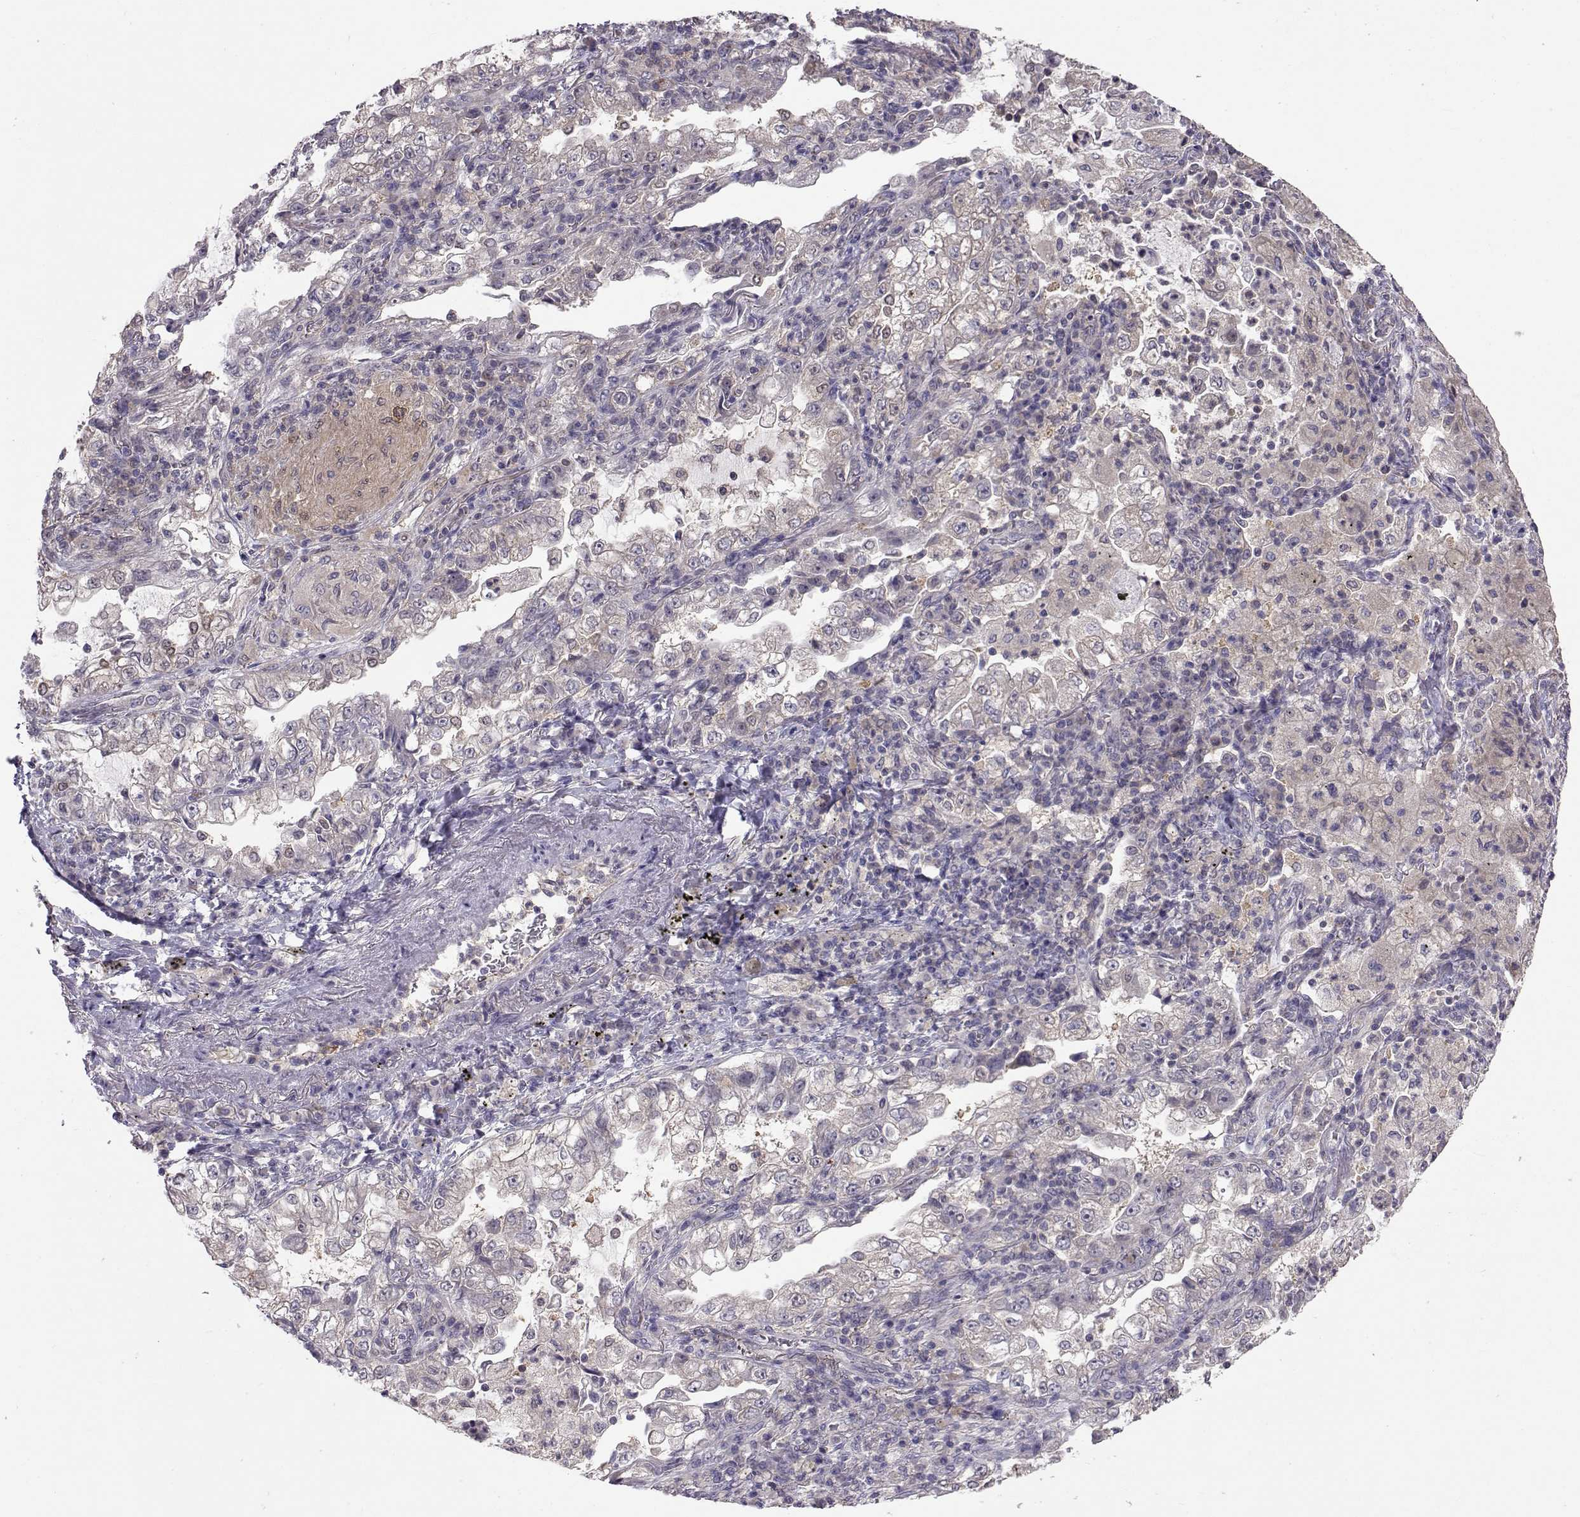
{"staining": {"intensity": "negative", "quantity": "none", "location": "none"}, "tissue": "lung cancer", "cell_type": "Tumor cells", "image_type": "cancer", "snomed": [{"axis": "morphology", "description": "Adenocarcinoma, NOS"}, {"axis": "topography", "description": "Lung"}], "caption": "An image of human lung cancer is negative for staining in tumor cells.", "gene": "NCAM2", "patient": {"sex": "female", "age": 73}}